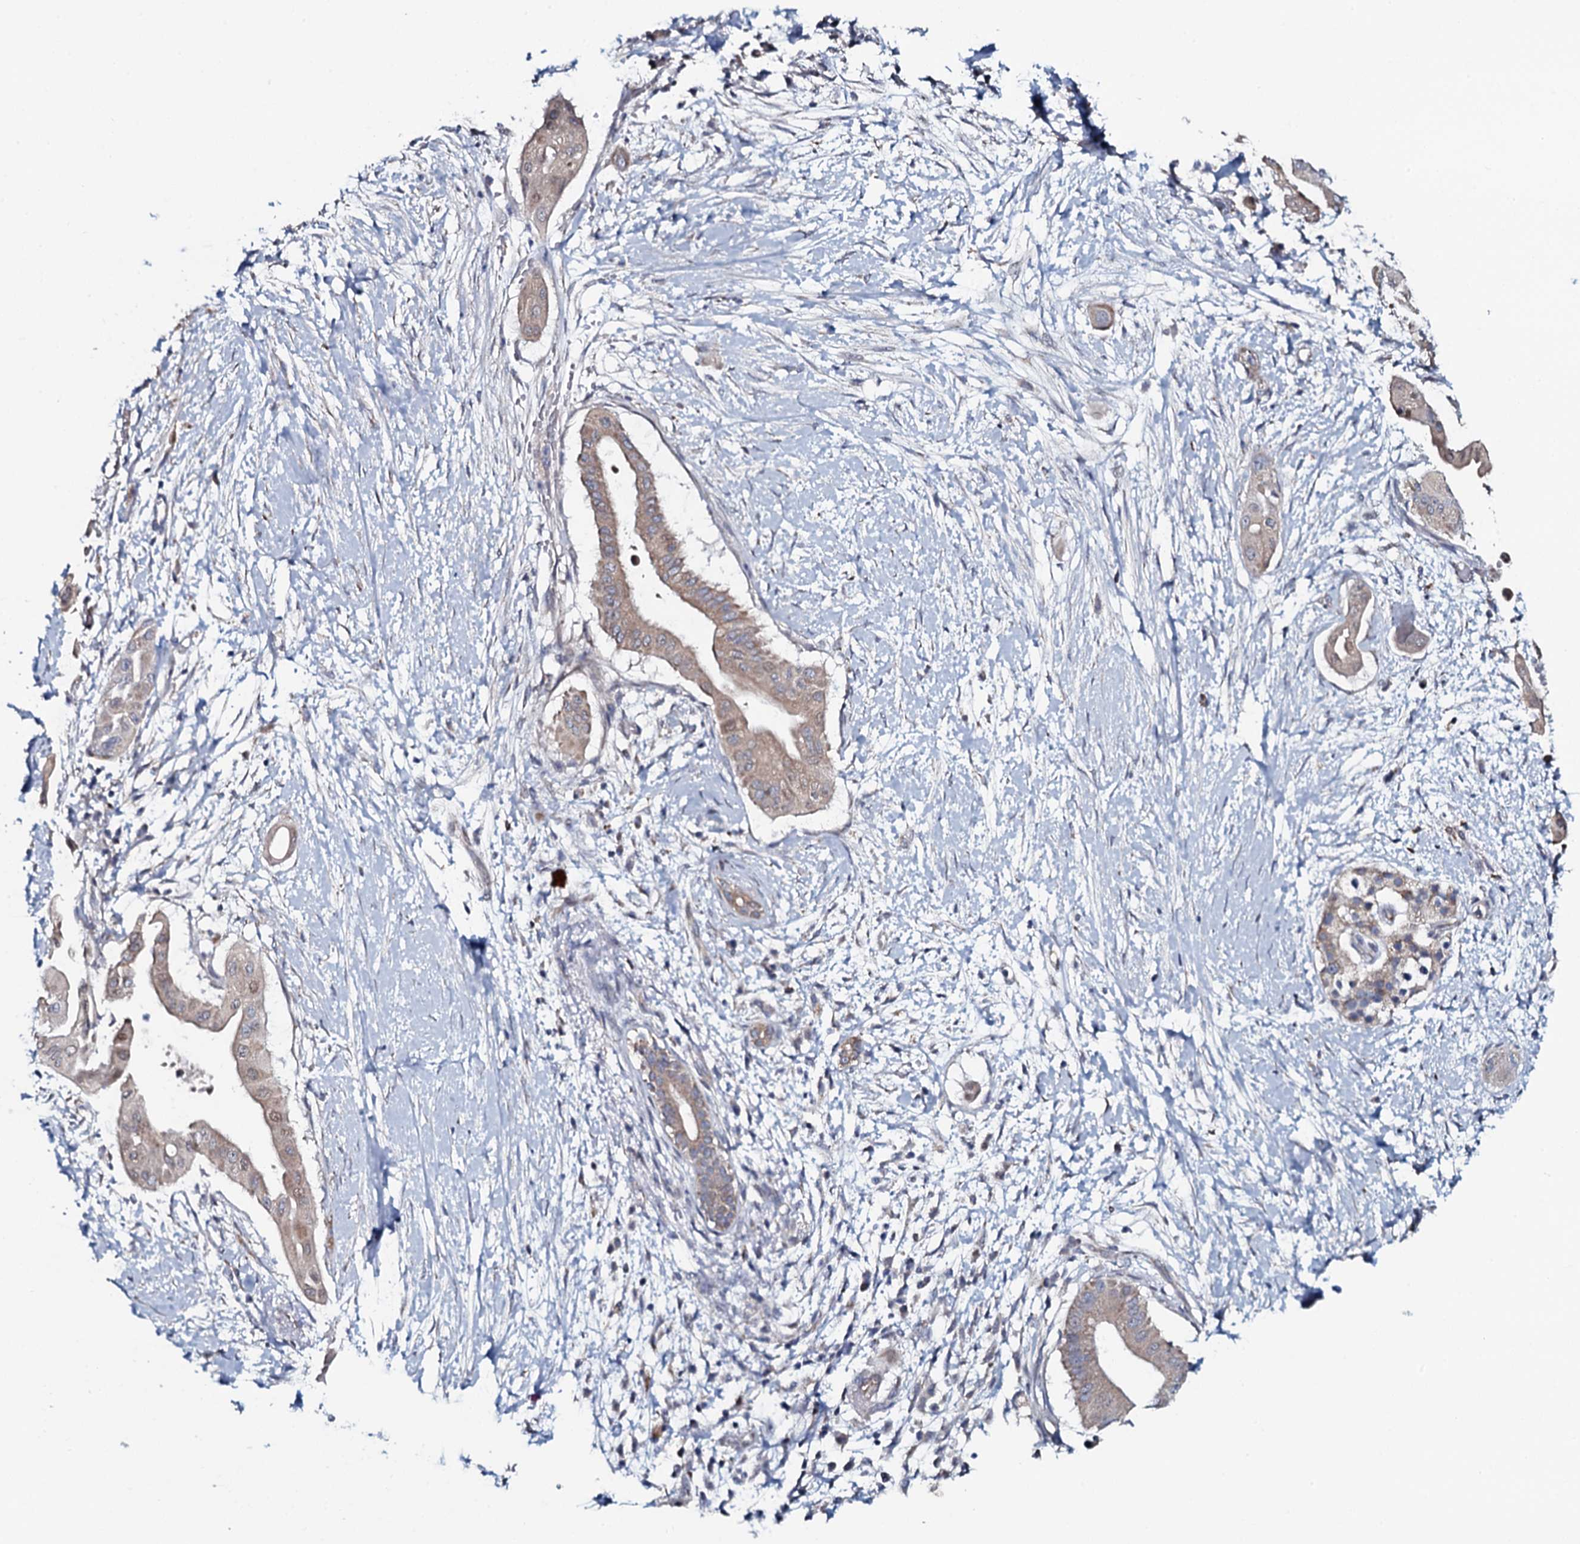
{"staining": {"intensity": "weak", "quantity": ">75%", "location": "cytoplasmic/membranous,nuclear"}, "tissue": "pancreatic cancer", "cell_type": "Tumor cells", "image_type": "cancer", "snomed": [{"axis": "morphology", "description": "Adenocarcinoma, NOS"}, {"axis": "topography", "description": "Pancreas"}], "caption": "Pancreatic cancer was stained to show a protein in brown. There is low levels of weak cytoplasmic/membranous and nuclear positivity in approximately >75% of tumor cells. Nuclei are stained in blue.", "gene": "KCTD4", "patient": {"sex": "male", "age": 68}}